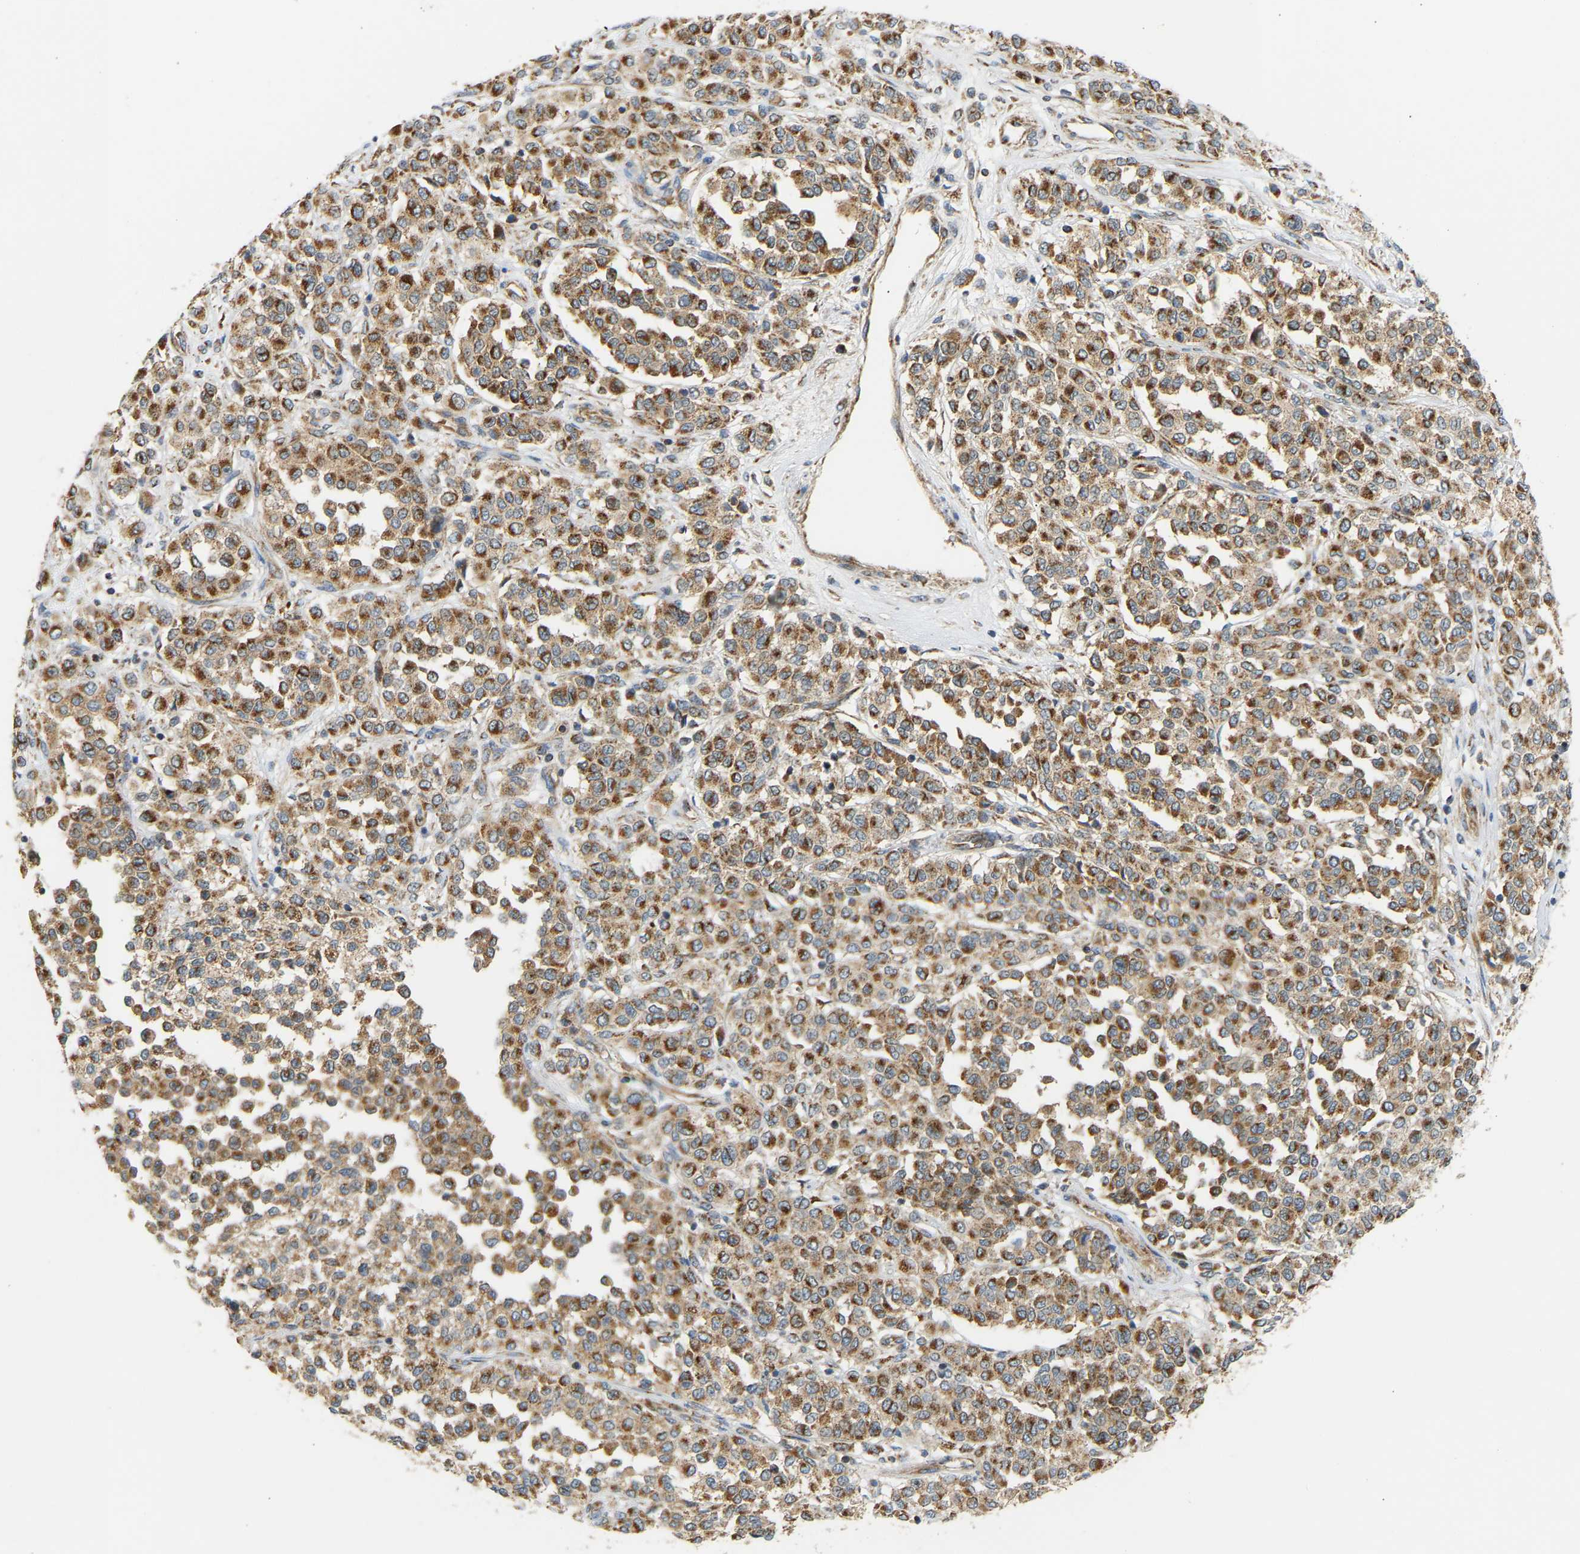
{"staining": {"intensity": "strong", "quantity": ">75%", "location": "cytoplasmic/membranous"}, "tissue": "melanoma", "cell_type": "Tumor cells", "image_type": "cancer", "snomed": [{"axis": "morphology", "description": "Malignant melanoma, Metastatic site"}, {"axis": "topography", "description": "Pancreas"}], "caption": "This histopathology image displays immunohistochemistry staining of malignant melanoma (metastatic site), with high strong cytoplasmic/membranous staining in about >75% of tumor cells.", "gene": "YIPF2", "patient": {"sex": "female", "age": 30}}